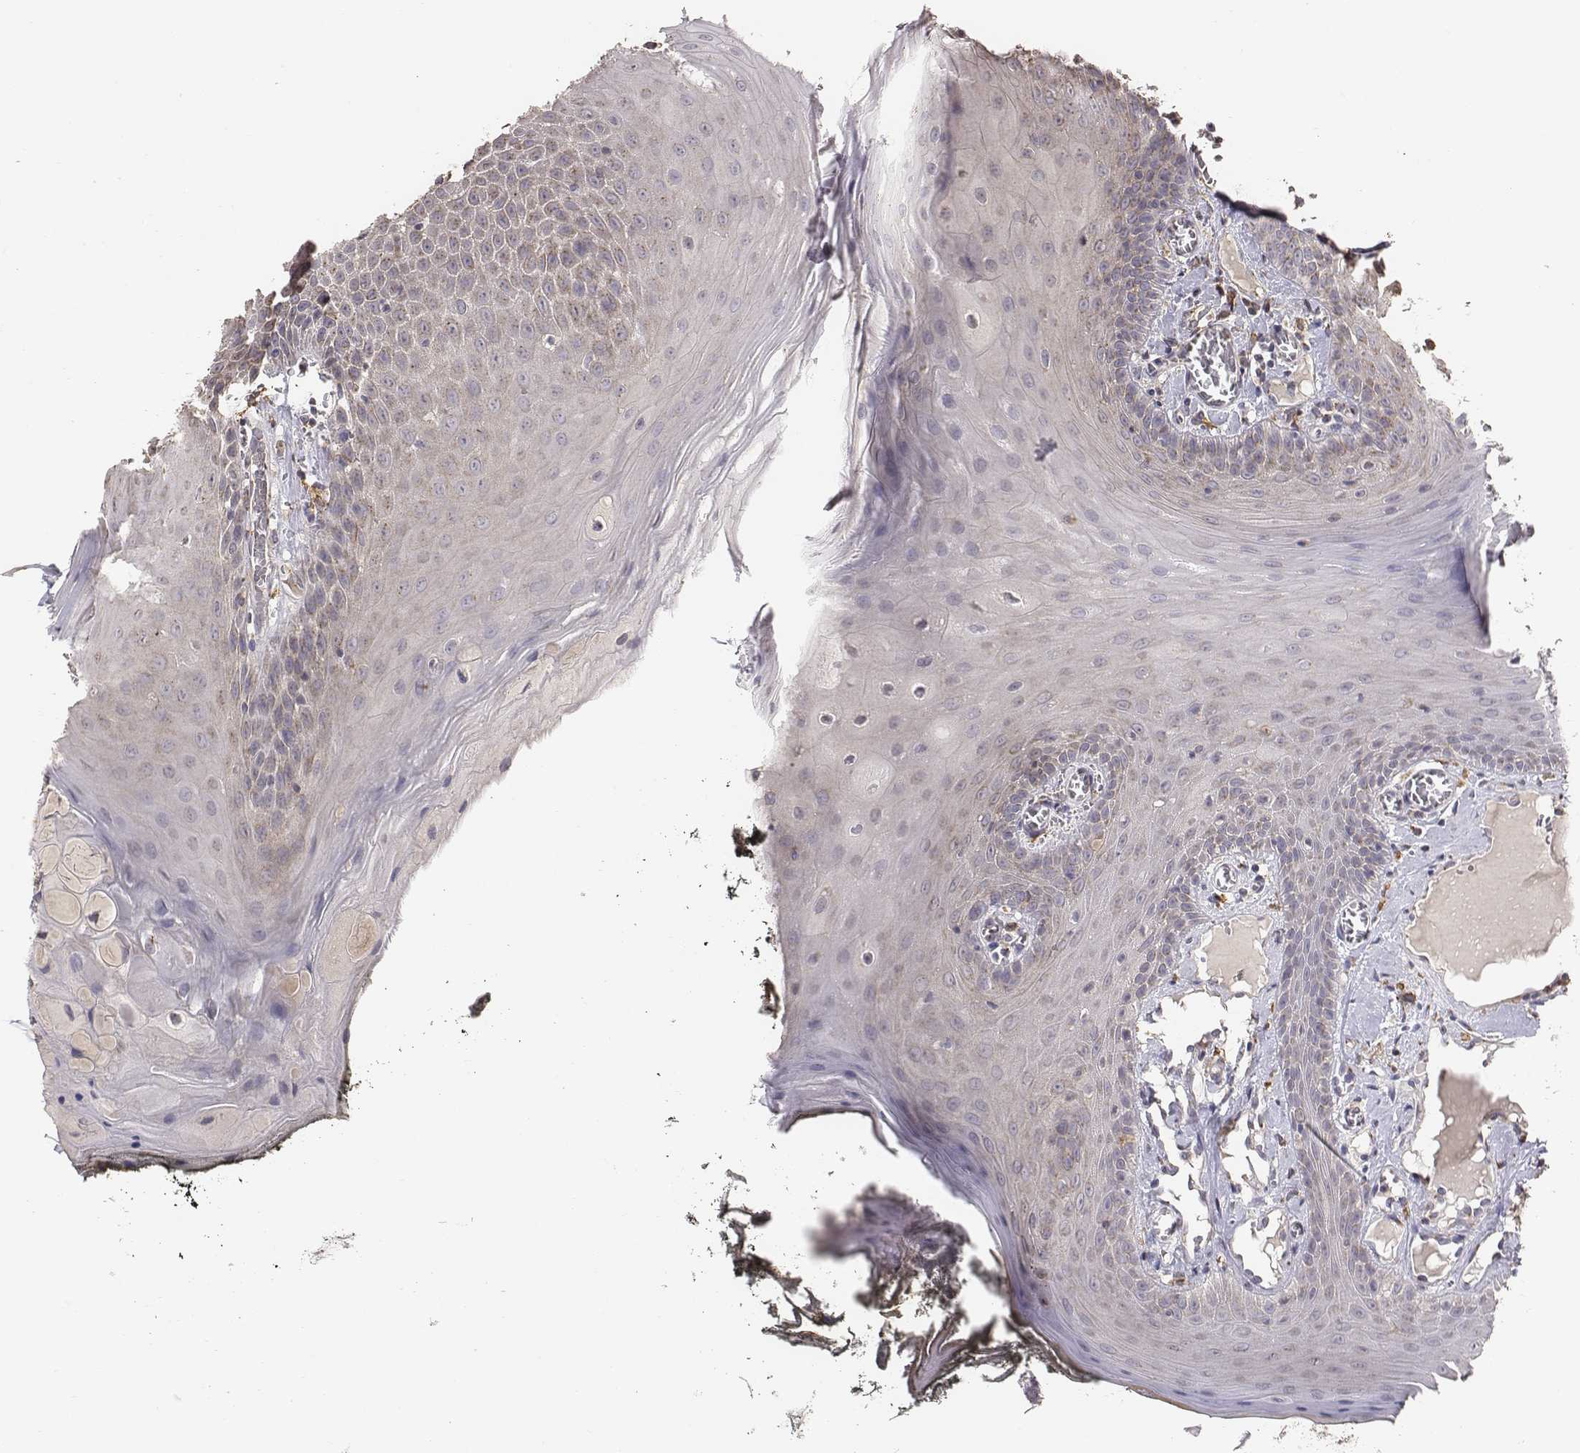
{"staining": {"intensity": "weak", "quantity": ">75%", "location": "cytoplasmic/membranous"}, "tissue": "oral mucosa", "cell_type": "Squamous epithelial cells", "image_type": "normal", "snomed": [{"axis": "morphology", "description": "Normal tissue, NOS"}, {"axis": "topography", "description": "Oral tissue"}], "caption": "Benign oral mucosa exhibits weak cytoplasmic/membranous staining in about >75% of squamous epithelial cells Ihc stains the protein in brown and the nuclei are stained blue..", "gene": "AP1B1", "patient": {"sex": "male", "age": 9}}